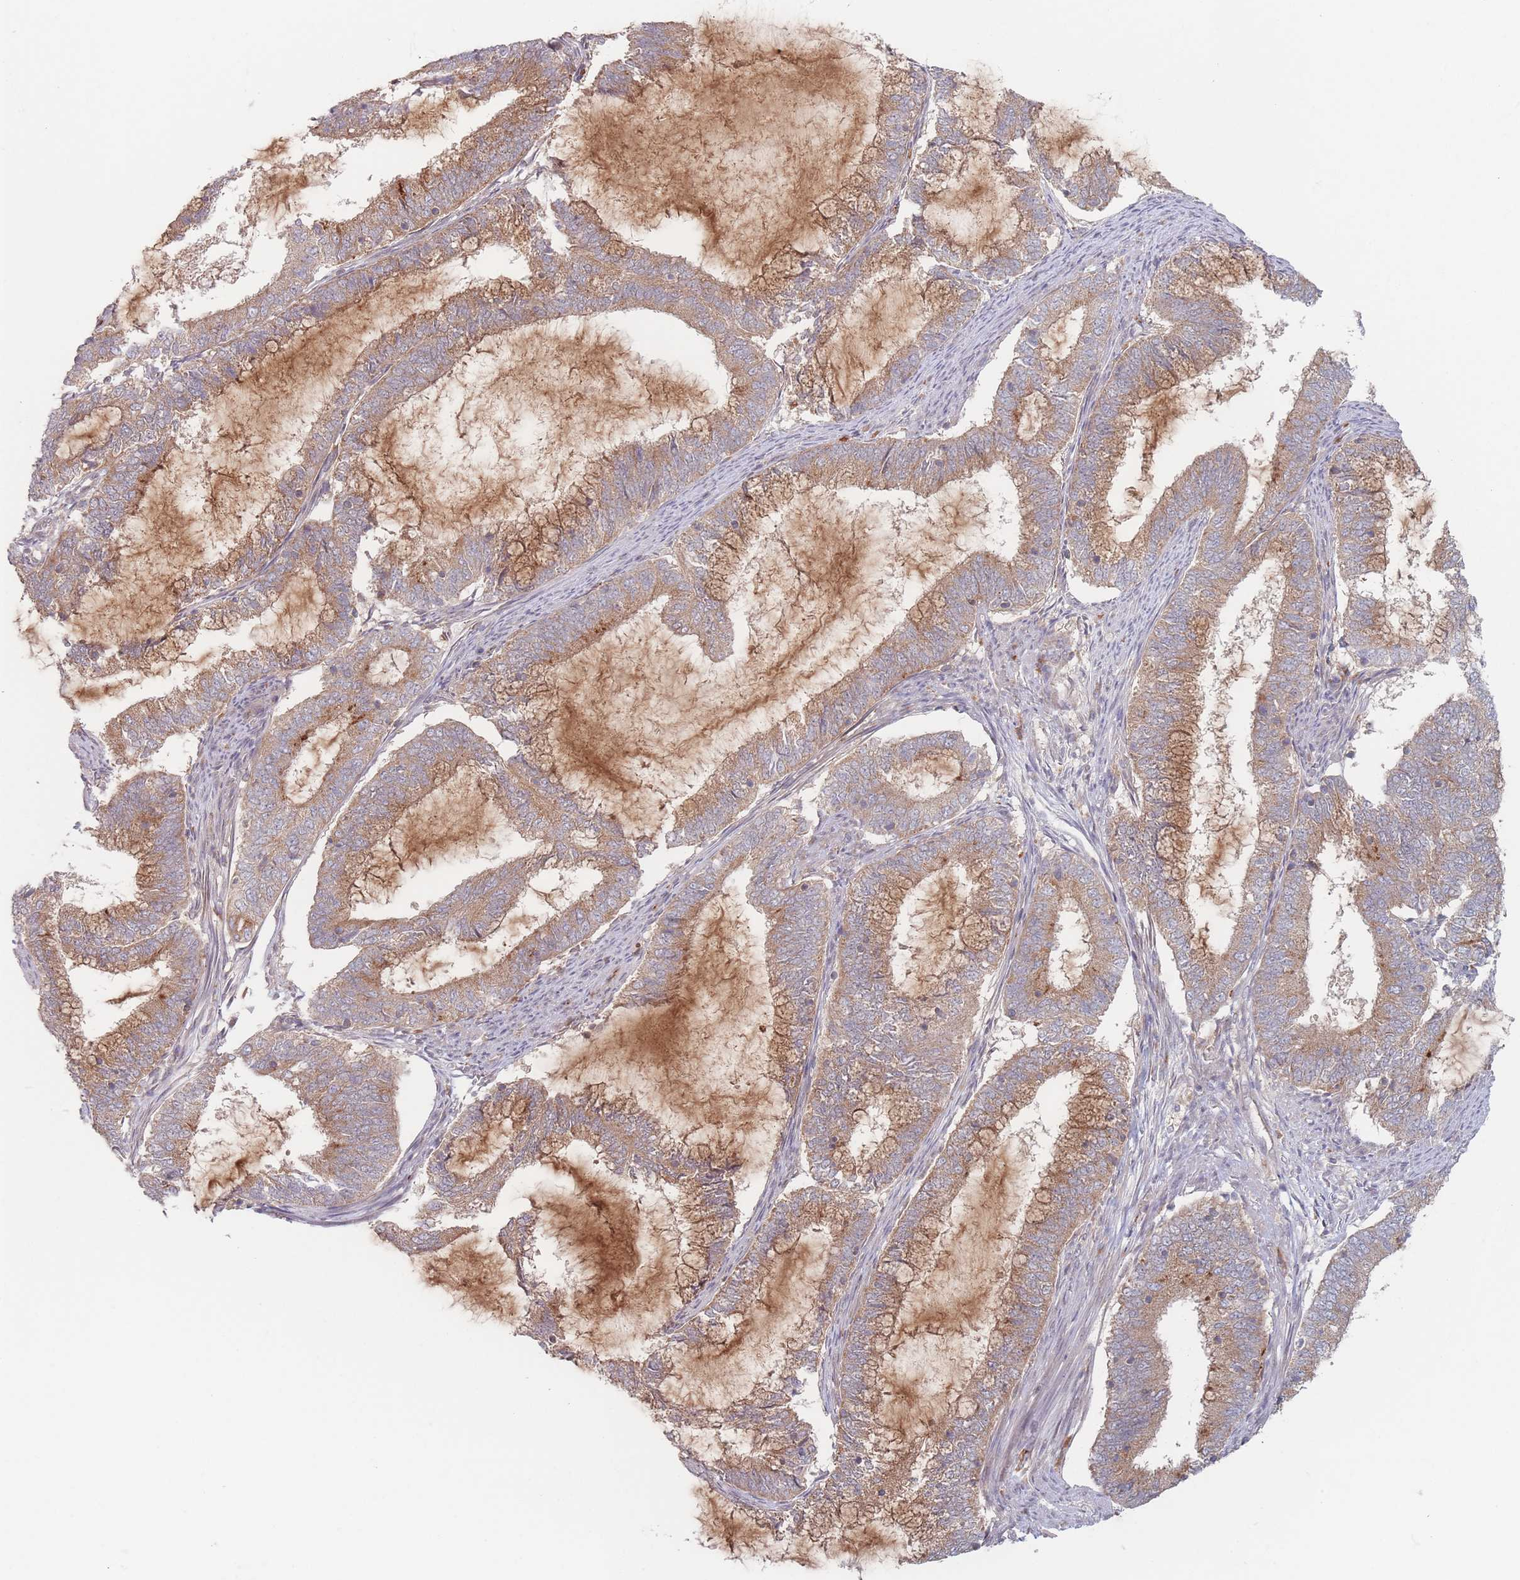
{"staining": {"intensity": "moderate", "quantity": ">75%", "location": "cytoplasmic/membranous"}, "tissue": "endometrial cancer", "cell_type": "Tumor cells", "image_type": "cancer", "snomed": [{"axis": "morphology", "description": "Adenocarcinoma, NOS"}, {"axis": "topography", "description": "Endometrium"}], "caption": "IHC micrograph of neoplastic tissue: human endometrial adenocarcinoma stained using immunohistochemistry exhibits medium levels of moderate protein expression localized specifically in the cytoplasmic/membranous of tumor cells, appearing as a cytoplasmic/membranous brown color.", "gene": "PPM1A", "patient": {"sex": "female", "age": 51}}